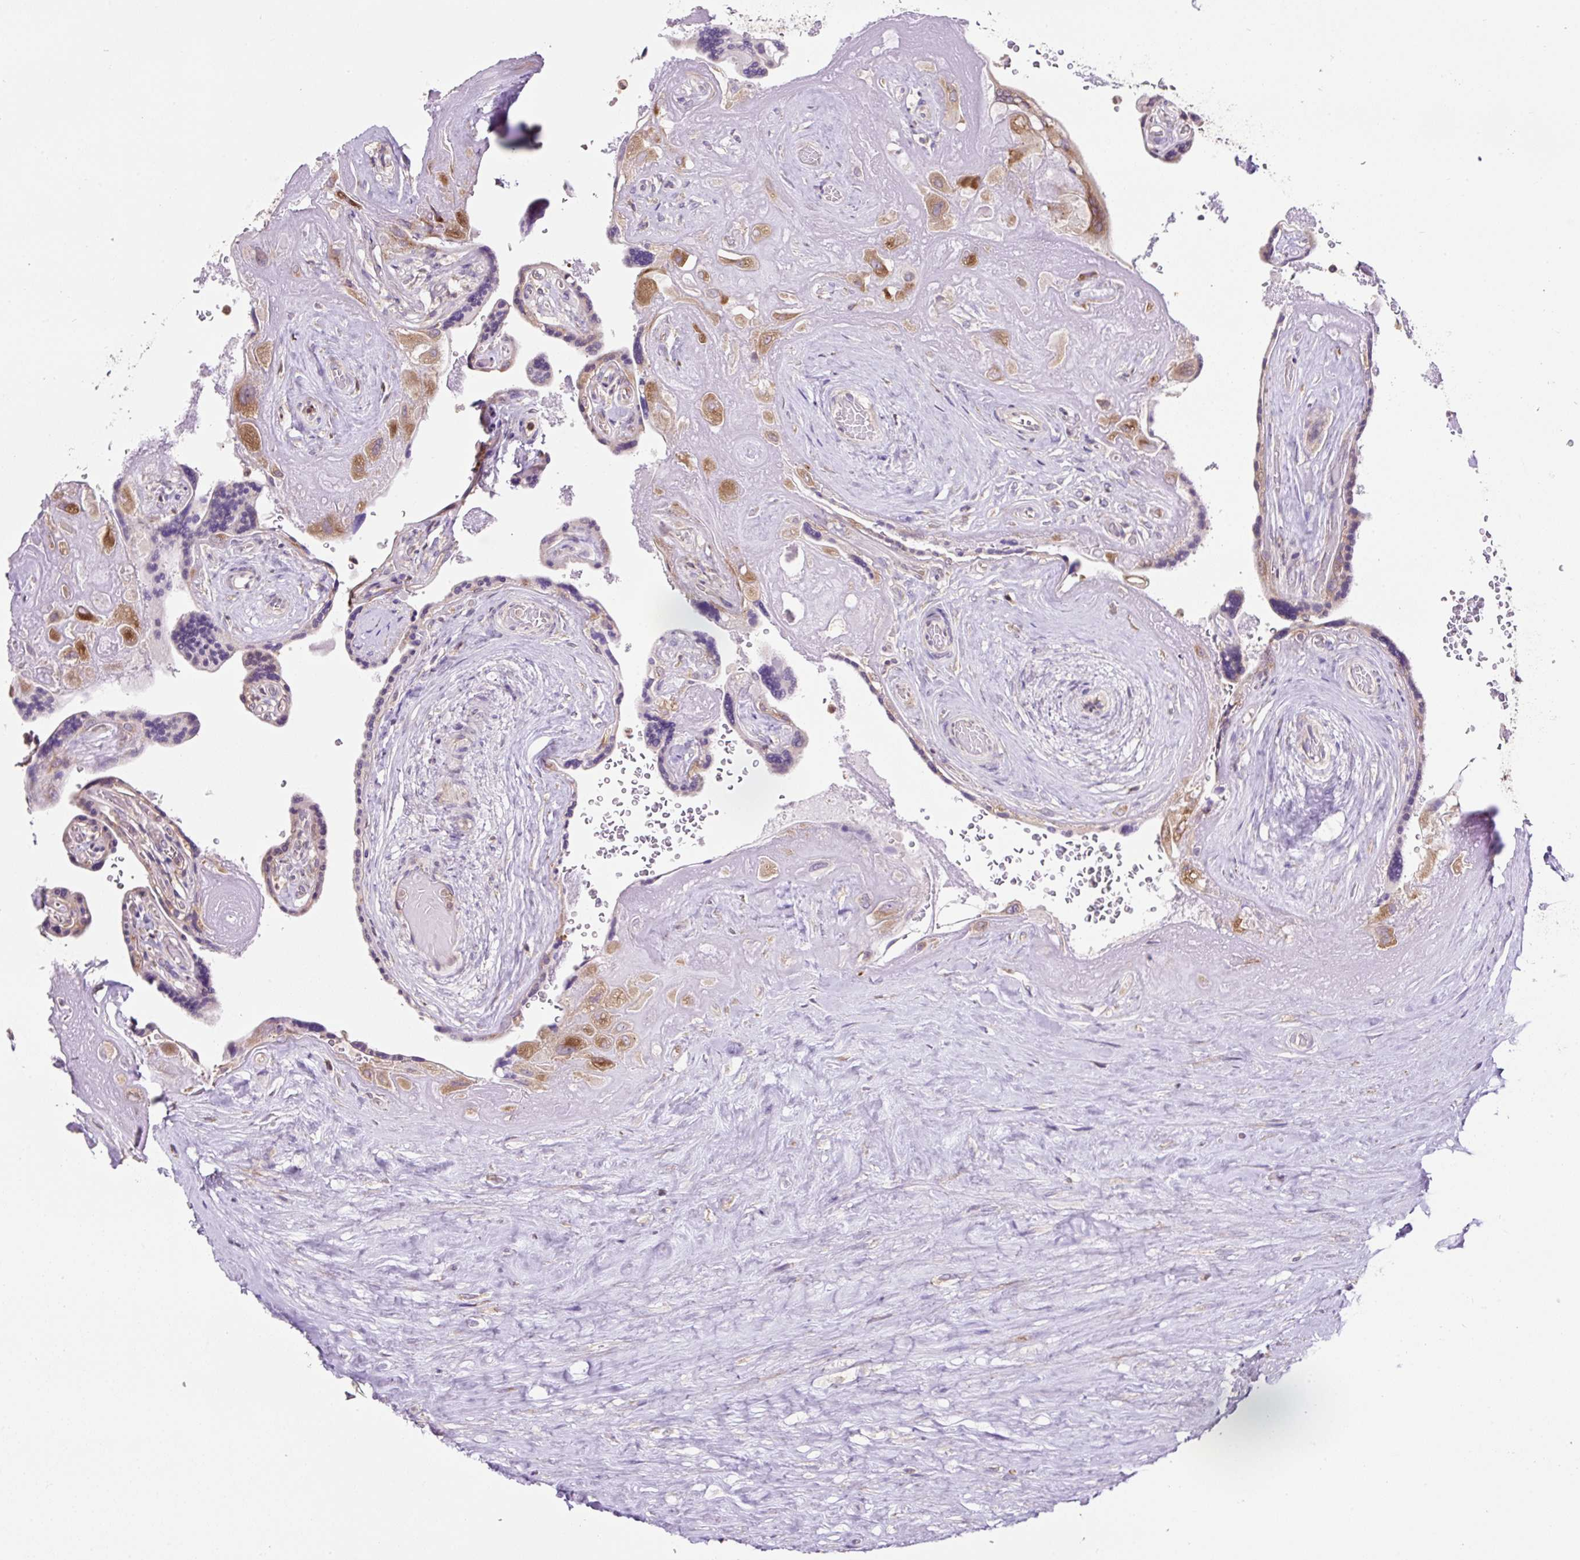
{"staining": {"intensity": "moderate", "quantity": ">75%", "location": "cytoplasmic/membranous"}, "tissue": "placenta", "cell_type": "Decidual cells", "image_type": "normal", "snomed": [{"axis": "morphology", "description": "Normal tissue, NOS"}, {"axis": "topography", "description": "Placenta"}], "caption": "DAB immunohistochemical staining of unremarkable placenta demonstrates moderate cytoplasmic/membranous protein expression in about >75% of decidual cells. The staining was performed using DAB (3,3'-diaminobenzidine), with brown indicating positive protein expression. Nuclei are stained blue with hematoxylin.", "gene": "RPS23", "patient": {"sex": "female", "age": 32}}